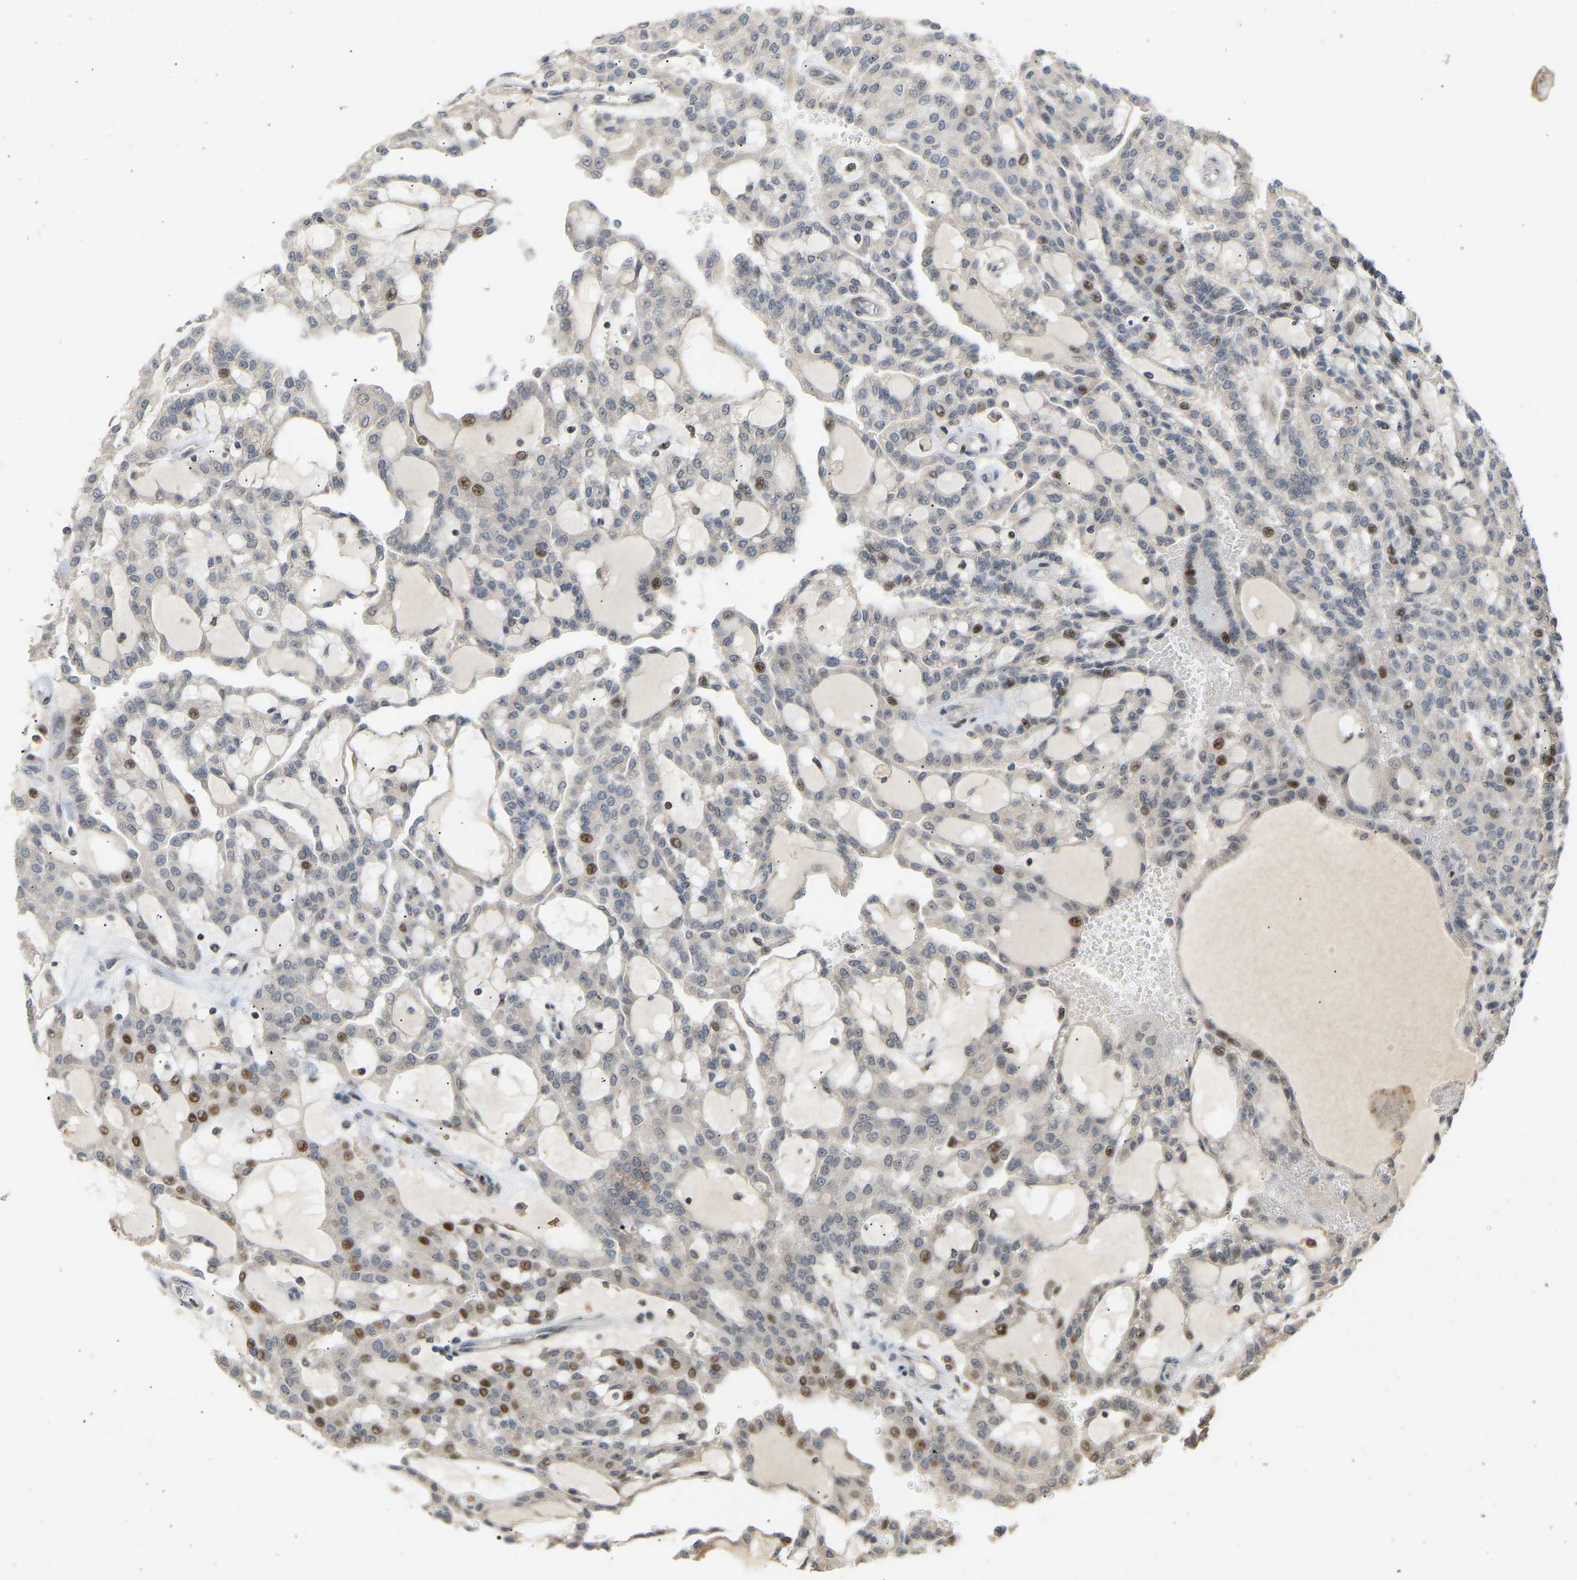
{"staining": {"intensity": "moderate", "quantity": "<25%", "location": "nuclear"}, "tissue": "renal cancer", "cell_type": "Tumor cells", "image_type": "cancer", "snomed": [{"axis": "morphology", "description": "Adenocarcinoma, NOS"}, {"axis": "topography", "description": "Kidney"}], "caption": "Approximately <25% of tumor cells in human adenocarcinoma (renal) display moderate nuclear protein expression as visualized by brown immunohistochemical staining.", "gene": "PTPN4", "patient": {"sex": "male", "age": 63}}